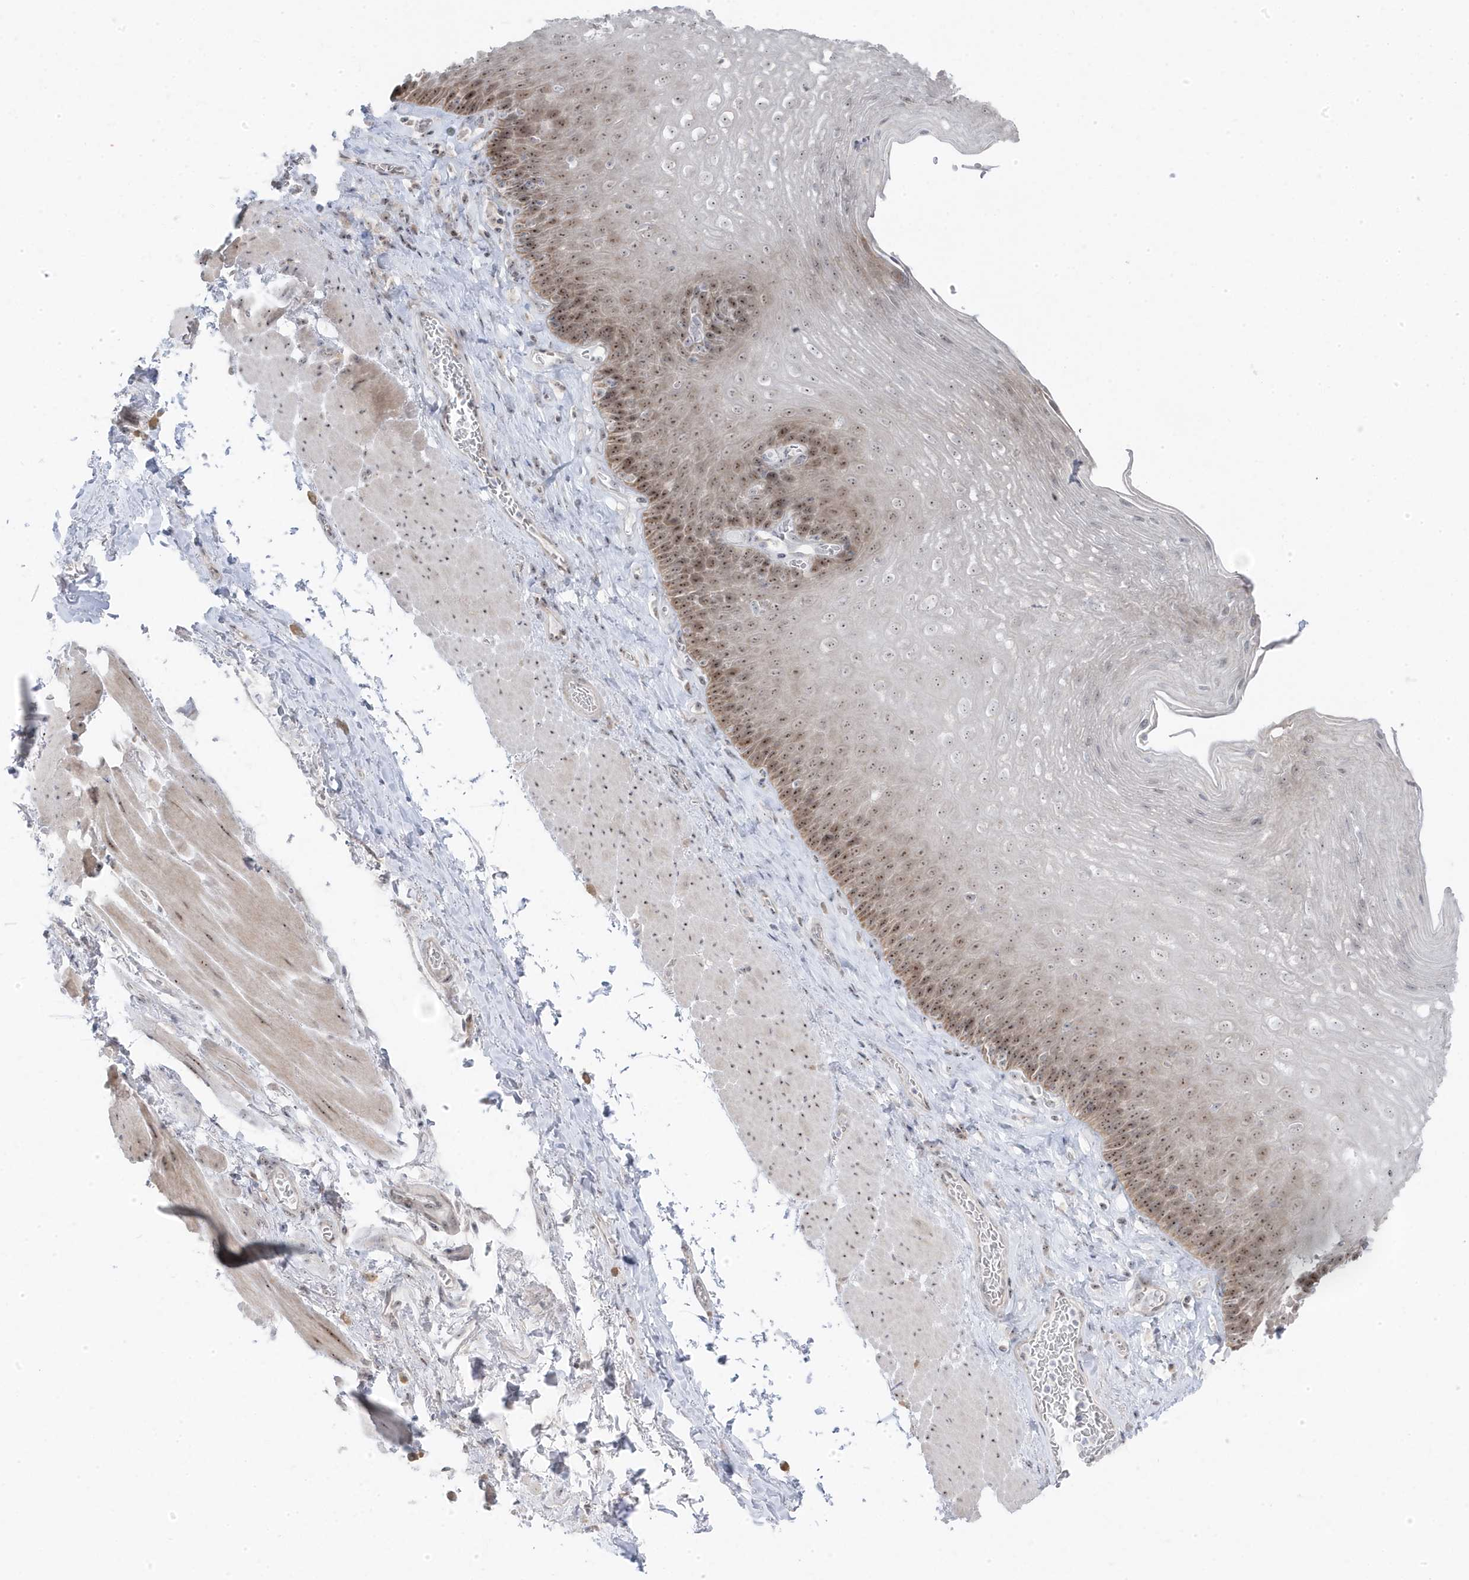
{"staining": {"intensity": "moderate", "quantity": "25%-75%", "location": "cytoplasmic/membranous,nuclear"}, "tissue": "esophagus", "cell_type": "Squamous epithelial cells", "image_type": "normal", "snomed": [{"axis": "morphology", "description": "Normal tissue, NOS"}, {"axis": "topography", "description": "Esophagus"}], "caption": "This is an image of IHC staining of unremarkable esophagus, which shows moderate staining in the cytoplasmic/membranous,nuclear of squamous epithelial cells.", "gene": "TSEN15", "patient": {"sex": "female", "age": 66}}